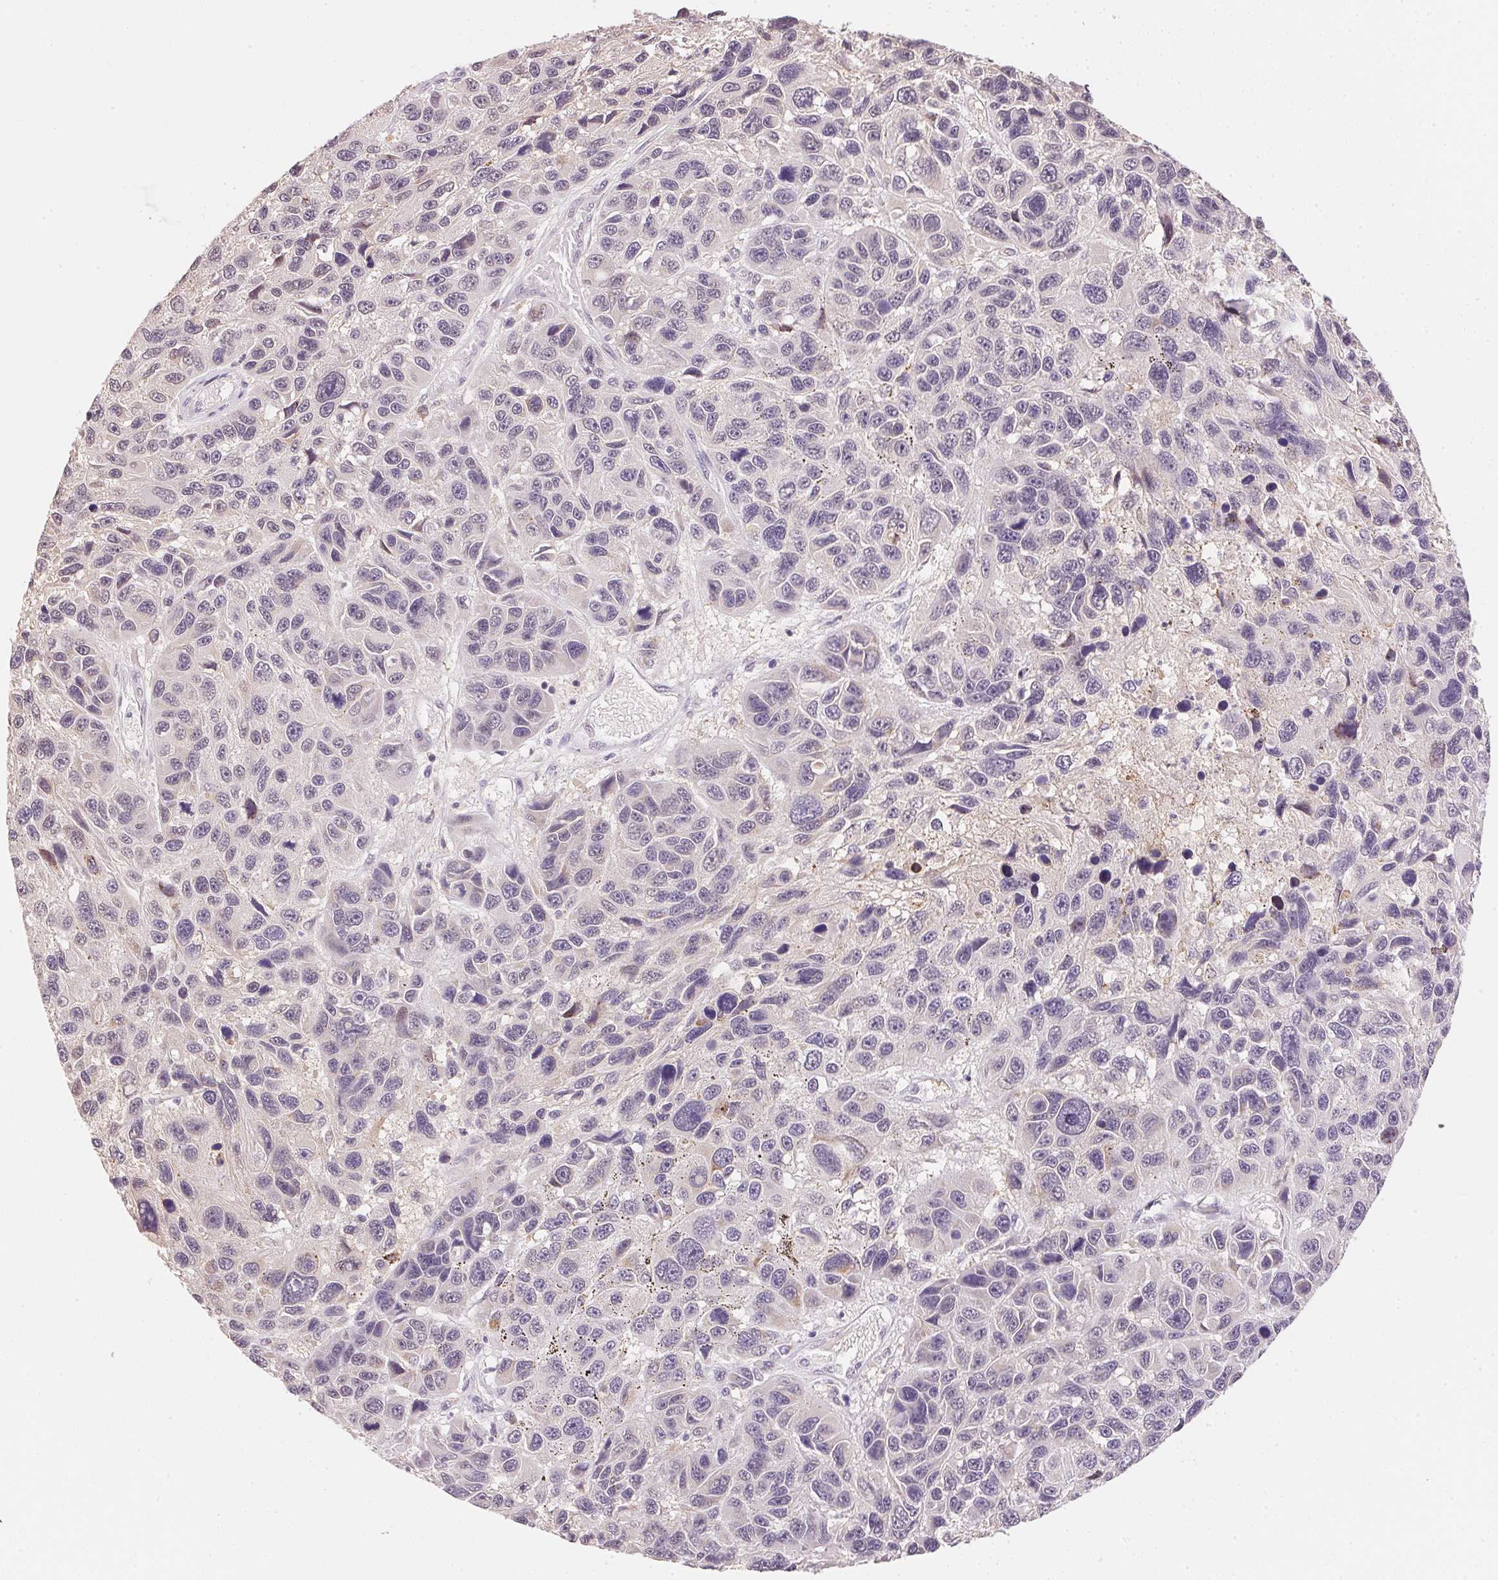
{"staining": {"intensity": "negative", "quantity": "none", "location": "none"}, "tissue": "melanoma", "cell_type": "Tumor cells", "image_type": "cancer", "snomed": [{"axis": "morphology", "description": "Malignant melanoma, NOS"}, {"axis": "topography", "description": "Skin"}], "caption": "Immunohistochemistry (IHC) of malignant melanoma demonstrates no staining in tumor cells. The staining was performed using DAB (3,3'-diaminobenzidine) to visualize the protein expression in brown, while the nuclei were stained in blue with hematoxylin (Magnification: 20x).", "gene": "FNDC4", "patient": {"sex": "male", "age": 53}}